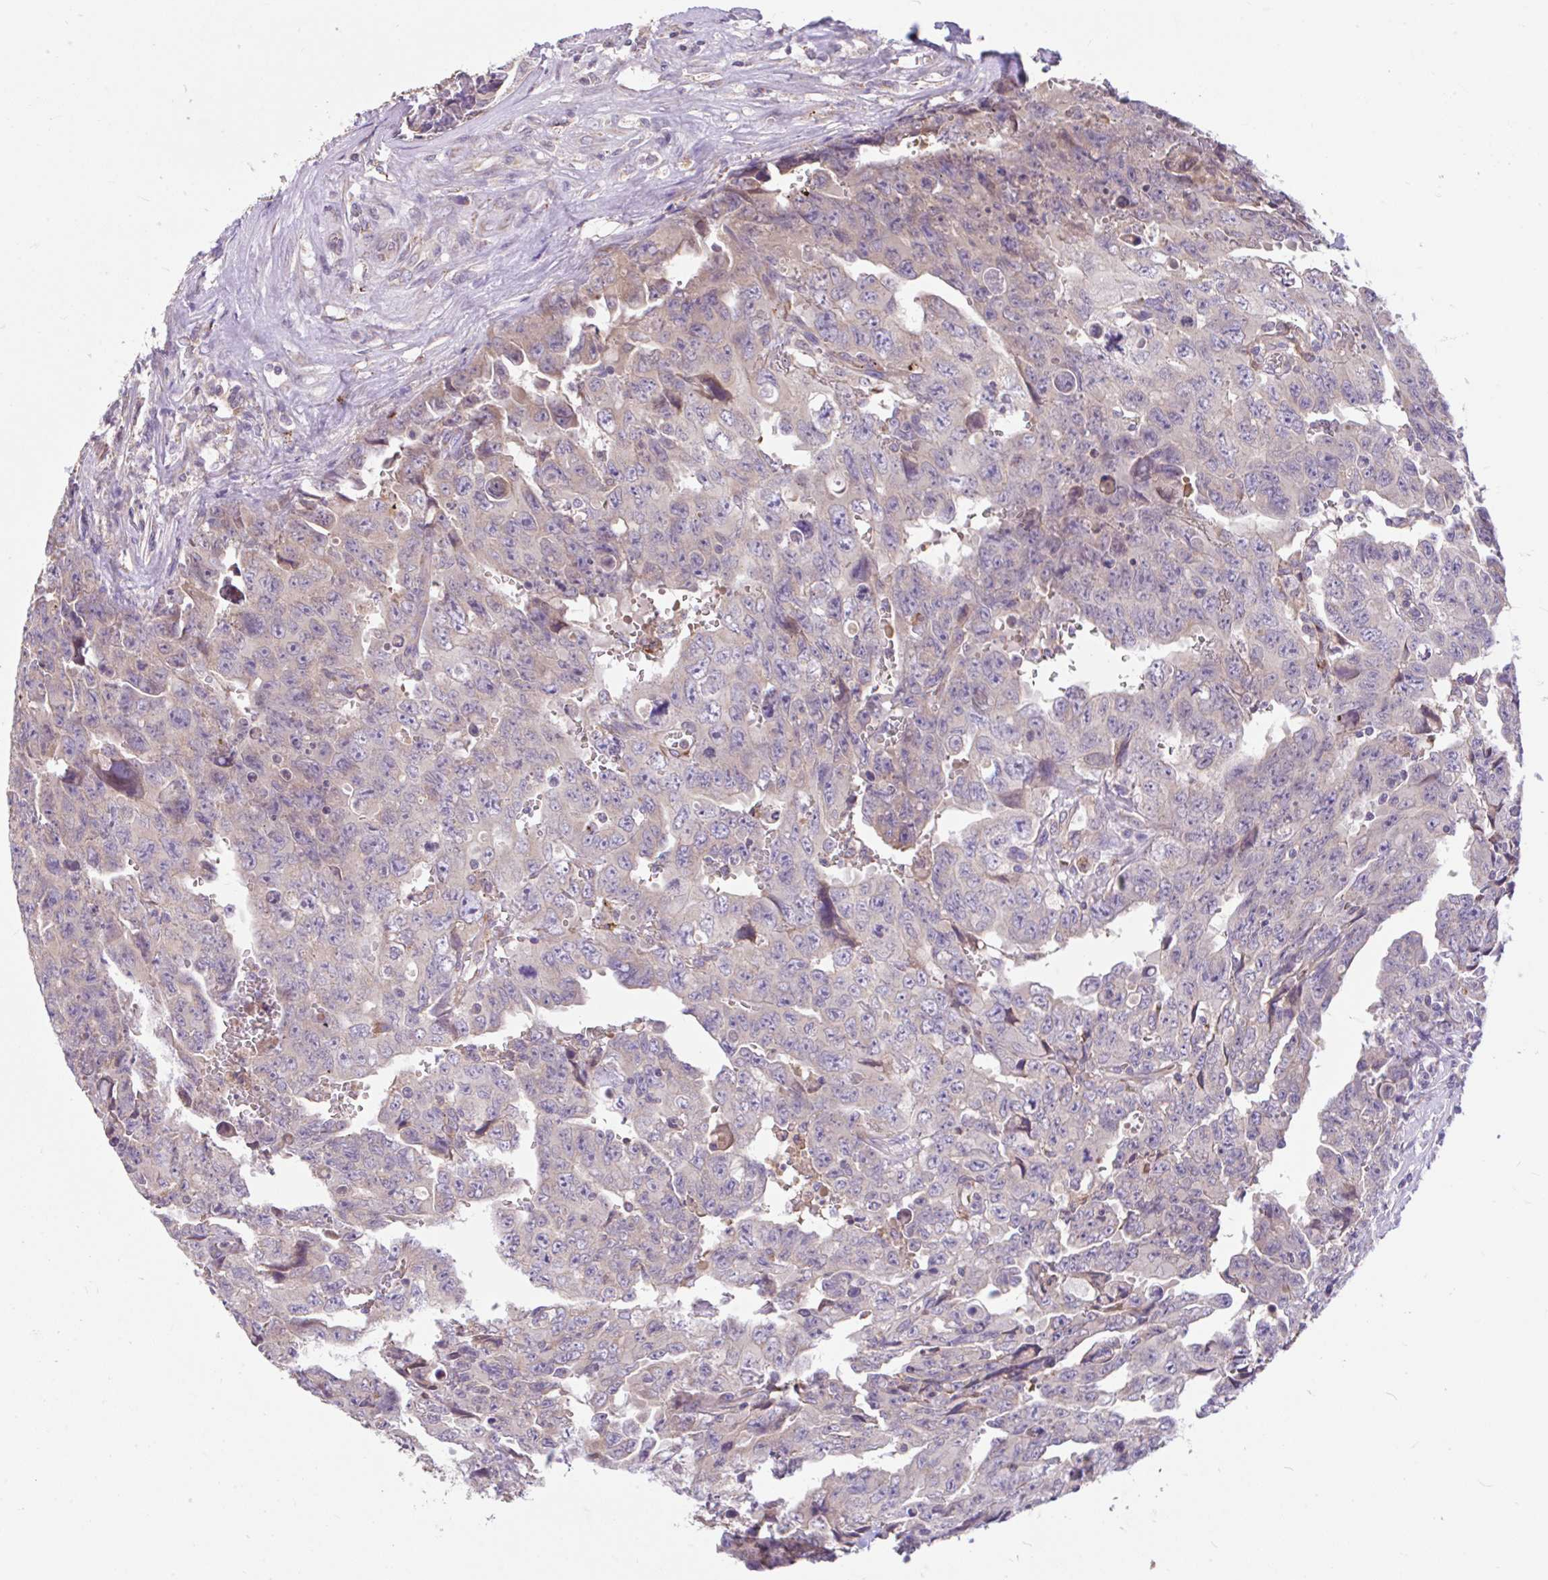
{"staining": {"intensity": "weak", "quantity": "<25%", "location": "cytoplasmic/membranous"}, "tissue": "testis cancer", "cell_type": "Tumor cells", "image_type": "cancer", "snomed": [{"axis": "morphology", "description": "Carcinoma, Embryonal, NOS"}, {"axis": "topography", "description": "Testis"}], "caption": "Tumor cells are negative for brown protein staining in testis embryonal carcinoma.", "gene": "RALBP1", "patient": {"sex": "male", "age": 24}}